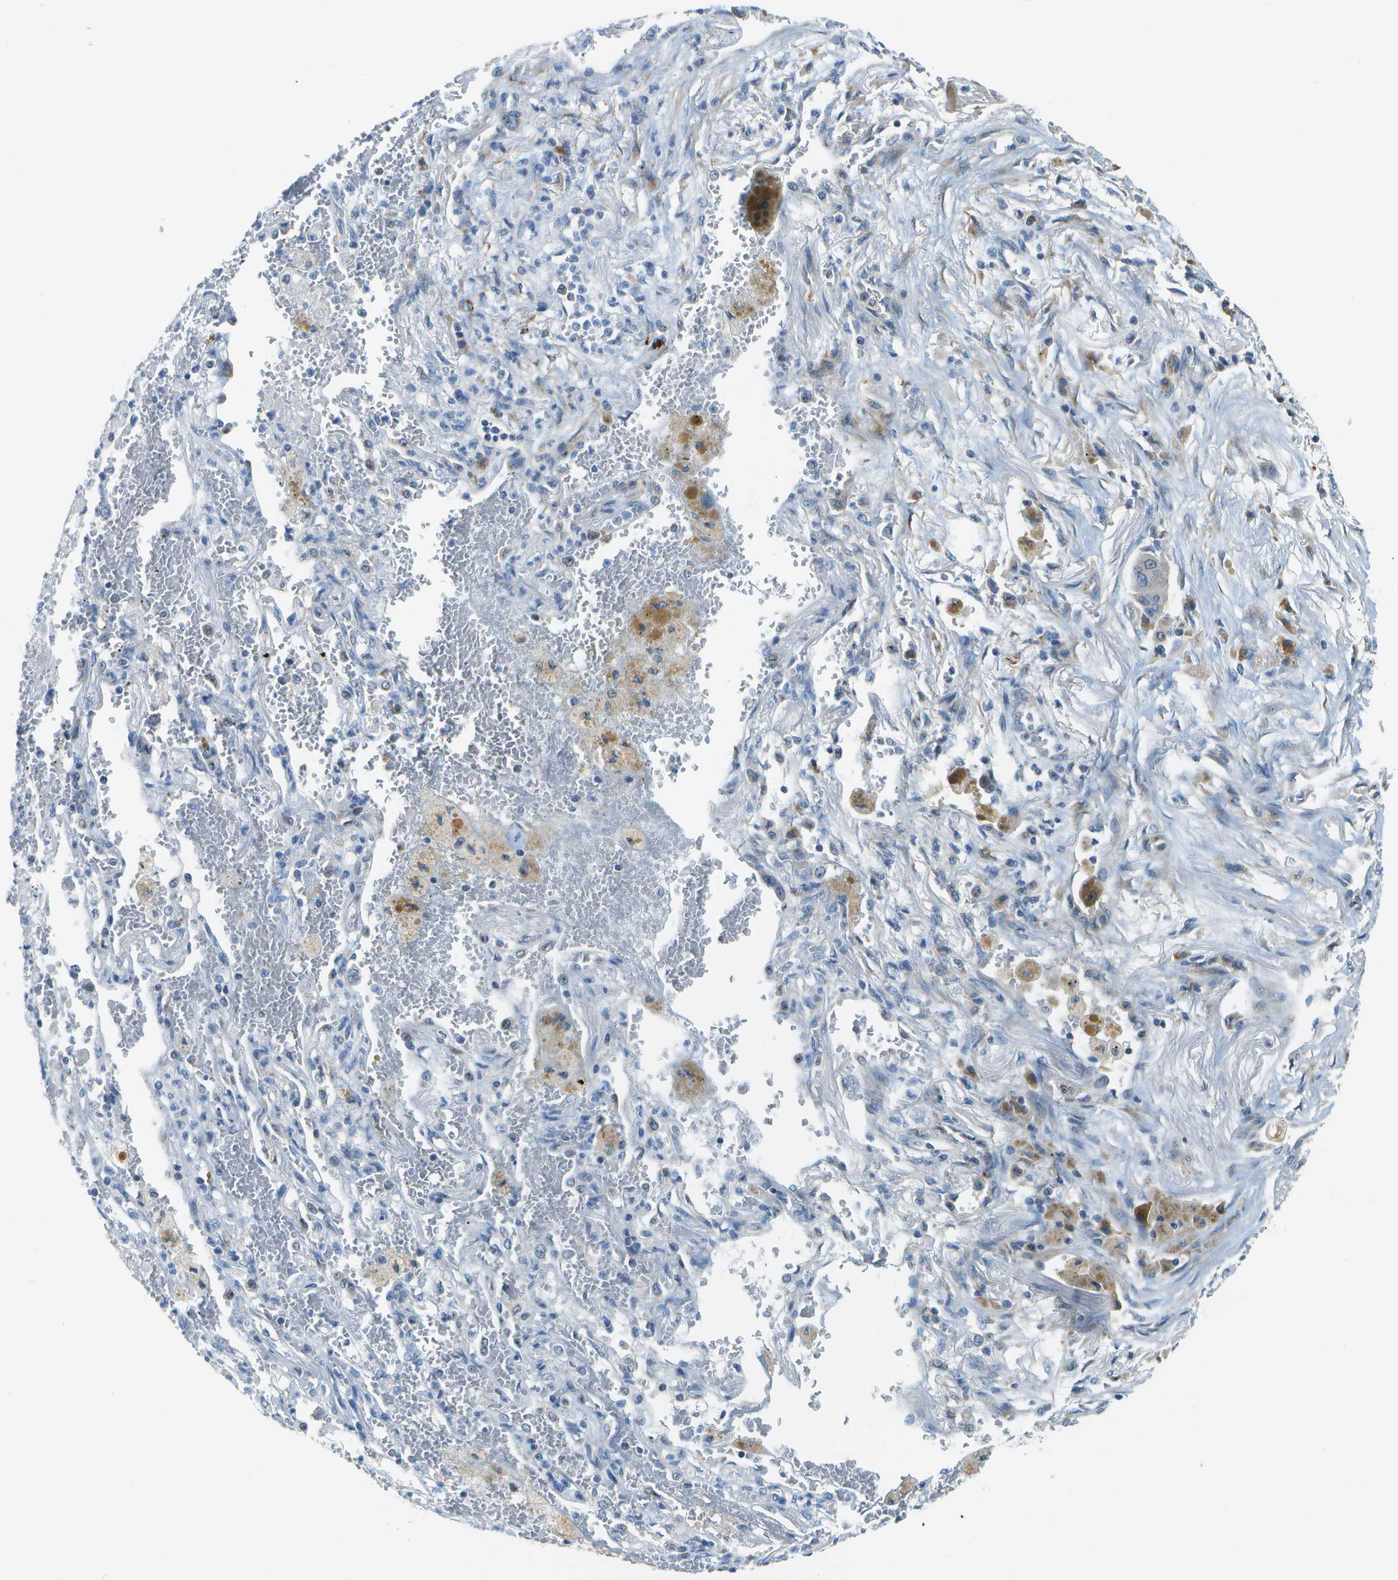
{"staining": {"intensity": "negative", "quantity": "none", "location": "none"}, "tissue": "lung cancer", "cell_type": "Tumor cells", "image_type": "cancer", "snomed": [{"axis": "morphology", "description": "Squamous cell carcinoma, NOS"}, {"axis": "topography", "description": "Lung"}], "caption": "A high-resolution histopathology image shows IHC staining of lung squamous cell carcinoma, which demonstrates no significant positivity in tumor cells.", "gene": "PTGIS", "patient": {"sex": "male", "age": 61}}